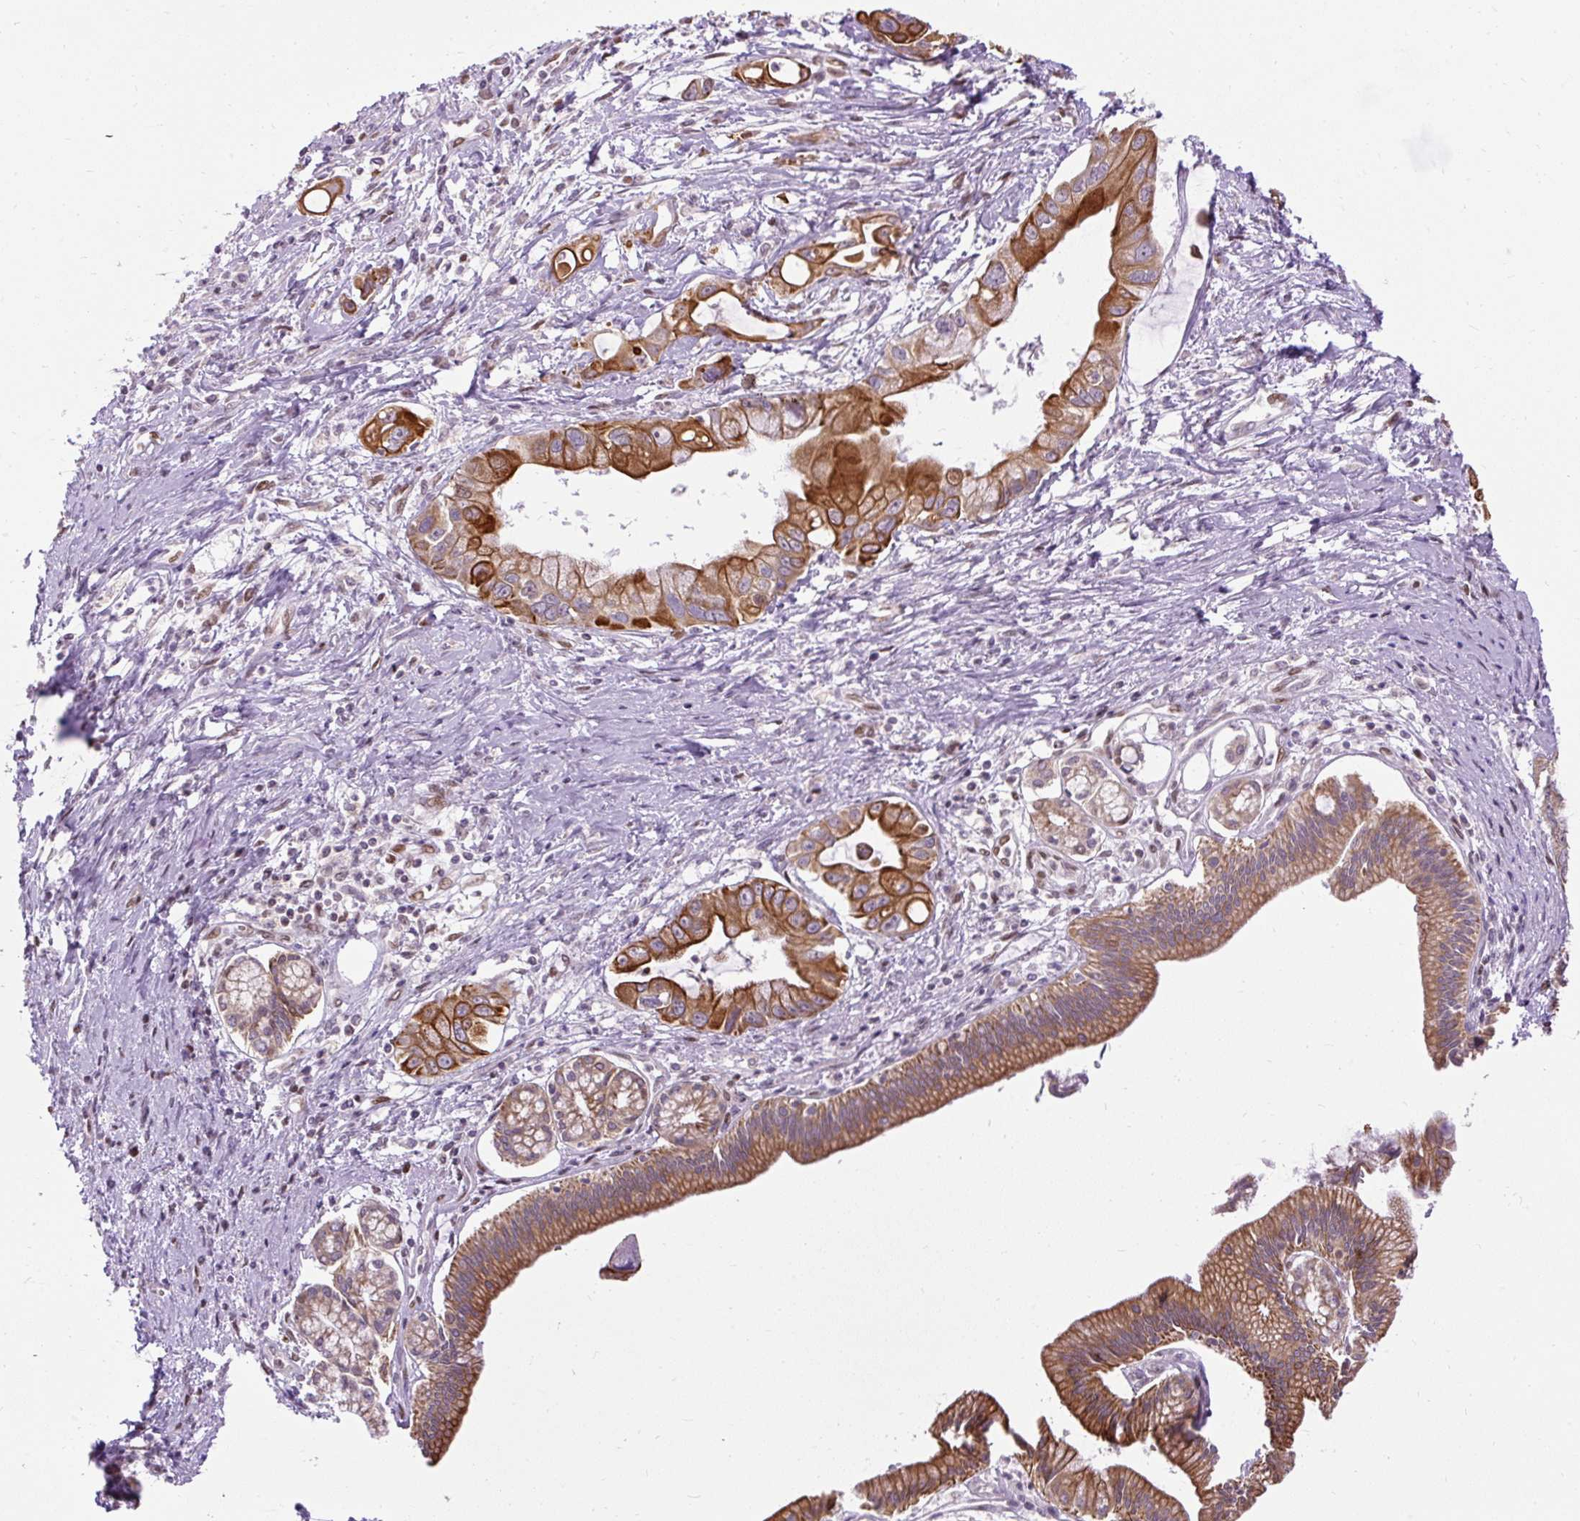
{"staining": {"intensity": "strong", "quantity": ">75%", "location": "cytoplasmic/membranous"}, "tissue": "pancreatic cancer", "cell_type": "Tumor cells", "image_type": "cancer", "snomed": [{"axis": "morphology", "description": "Adenocarcinoma, NOS"}, {"axis": "topography", "description": "Pancreas"}], "caption": "DAB immunohistochemical staining of pancreatic cancer (adenocarcinoma) reveals strong cytoplasmic/membranous protein positivity in about >75% of tumor cells.", "gene": "ZNF672", "patient": {"sex": "male", "age": 61}}